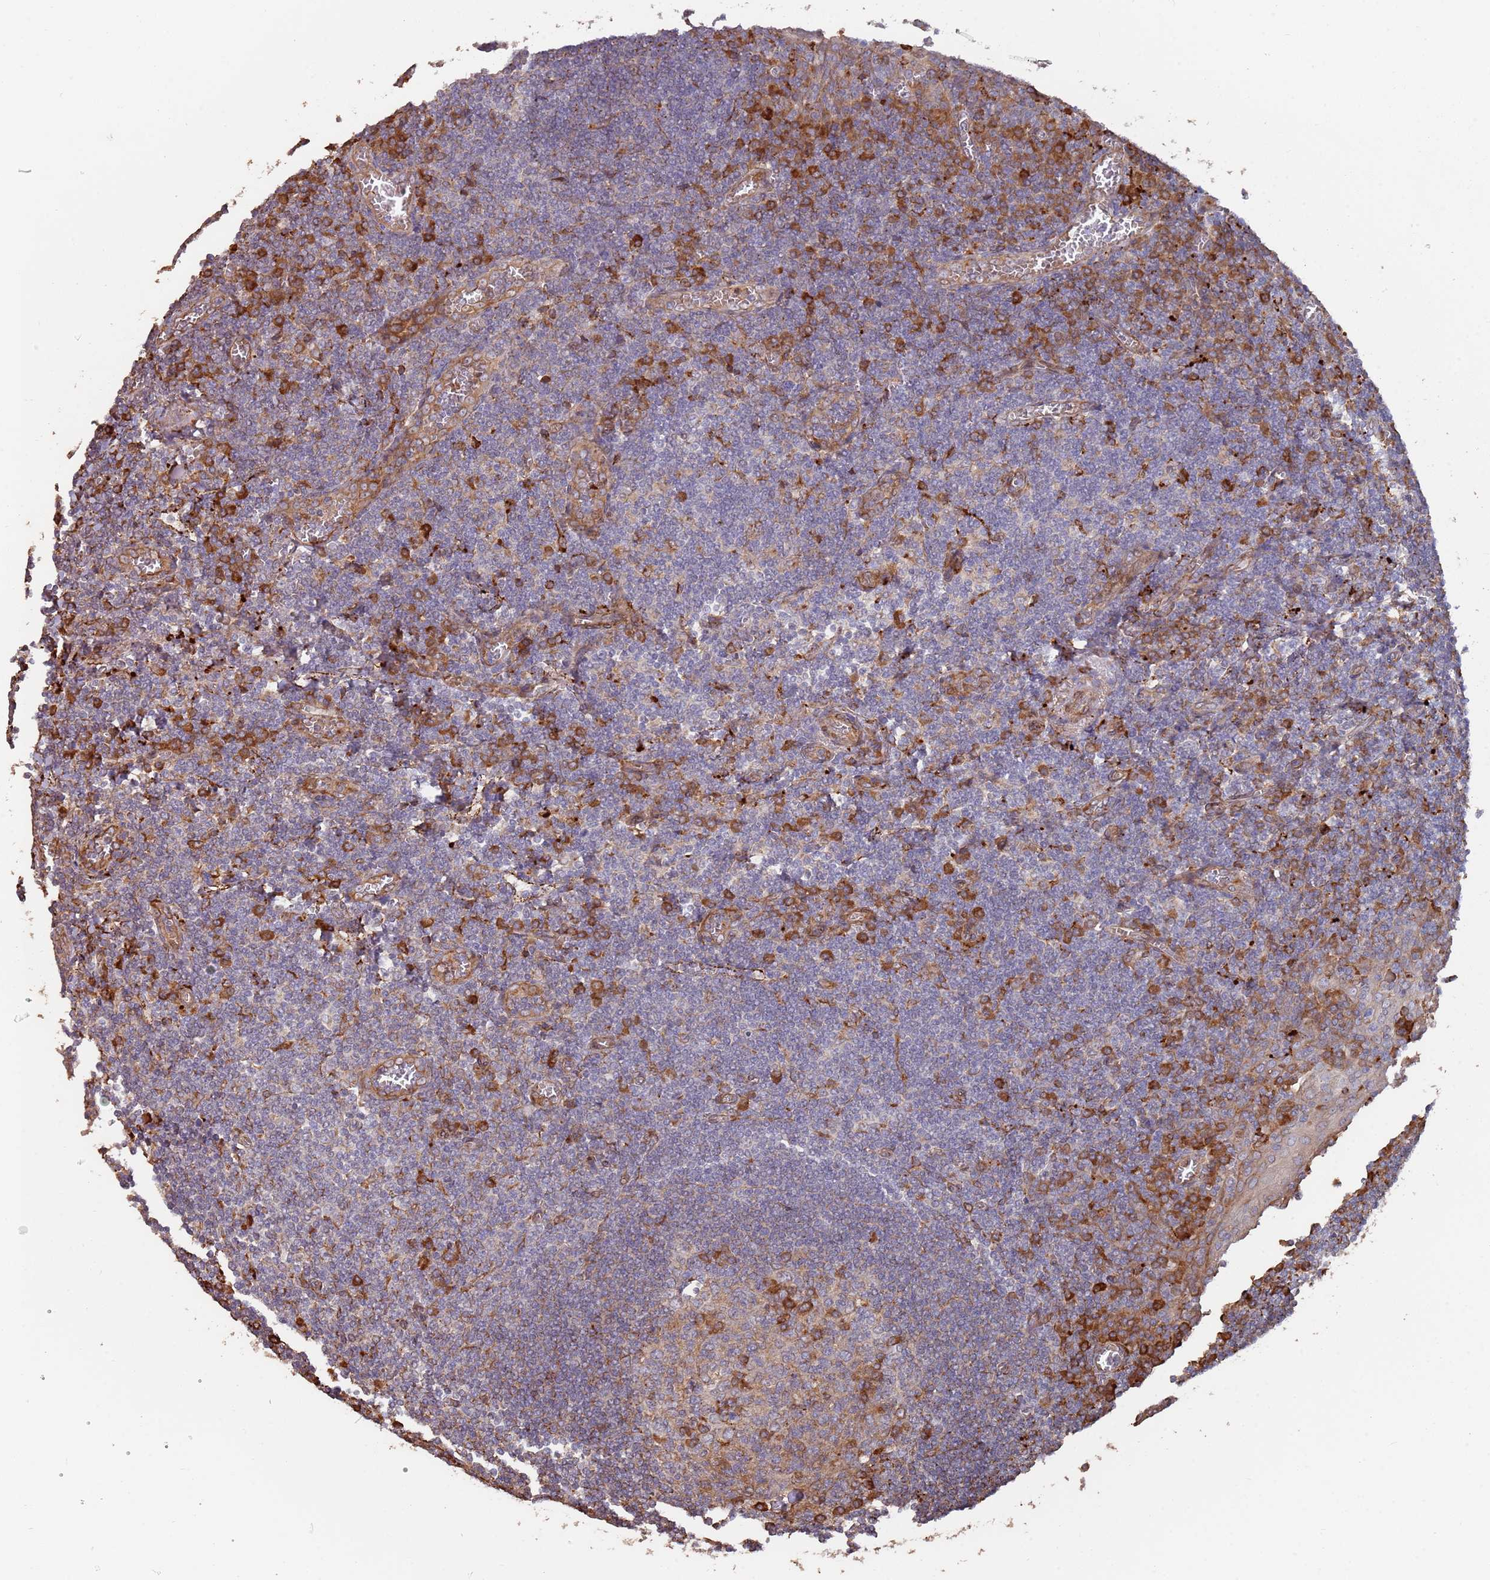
{"staining": {"intensity": "strong", "quantity": "25%-75%", "location": "cytoplasmic/membranous"}, "tissue": "tonsil", "cell_type": "Germinal center cells", "image_type": "normal", "snomed": [{"axis": "morphology", "description": "Normal tissue, NOS"}, {"axis": "topography", "description": "Tonsil"}], "caption": "Strong cytoplasmic/membranous expression for a protein is seen in approximately 25%-75% of germinal center cells of normal tonsil using IHC.", "gene": "LACC1", "patient": {"sex": "male", "age": 27}}